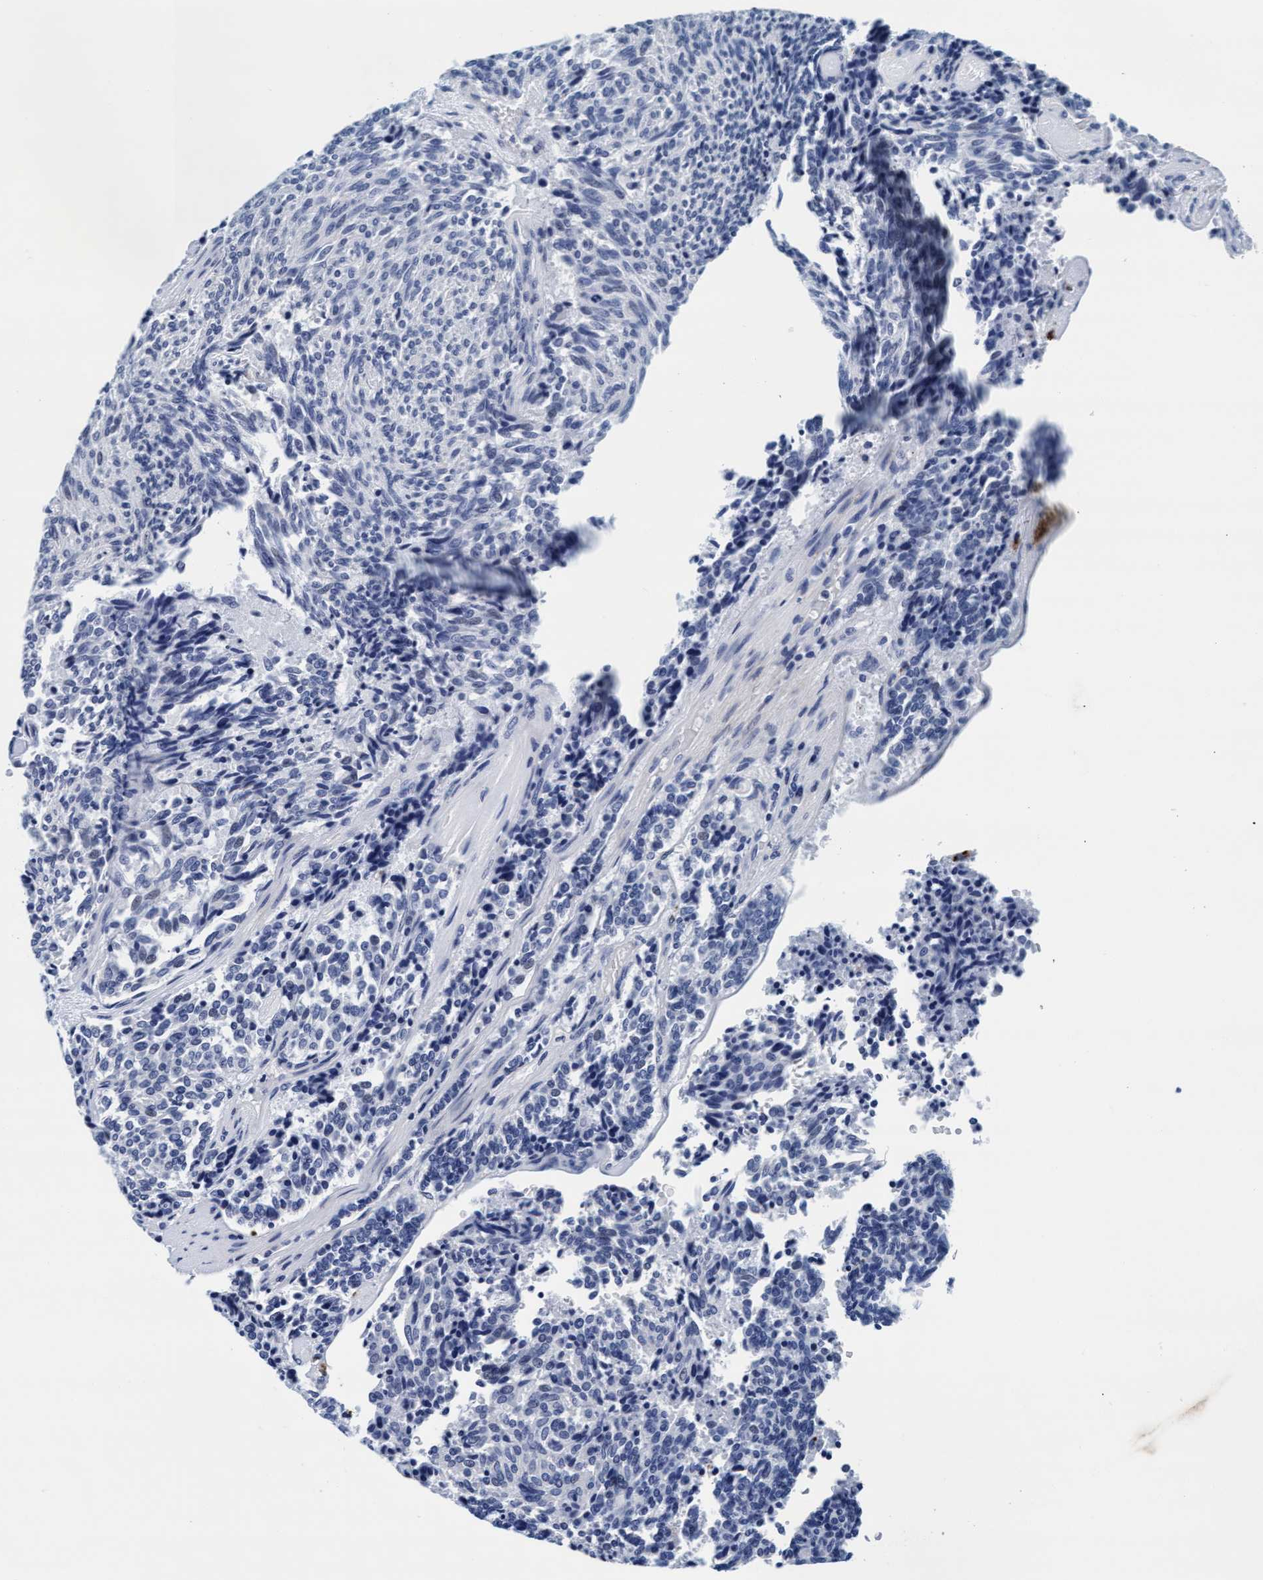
{"staining": {"intensity": "negative", "quantity": "none", "location": "none"}, "tissue": "carcinoid", "cell_type": "Tumor cells", "image_type": "cancer", "snomed": [{"axis": "morphology", "description": "Carcinoid, malignant, NOS"}, {"axis": "topography", "description": "Pancreas"}], "caption": "A high-resolution photomicrograph shows immunohistochemistry staining of malignant carcinoid, which demonstrates no significant staining in tumor cells. The staining was performed using DAB (3,3'-diaminobenzidine) to visualize the protein expression in brown, while the nuclei were stained in blue with hematoxylin (Magnification: 20x).", "gene": "ARSG", "patient": {"sex": "female", "age": 54}}